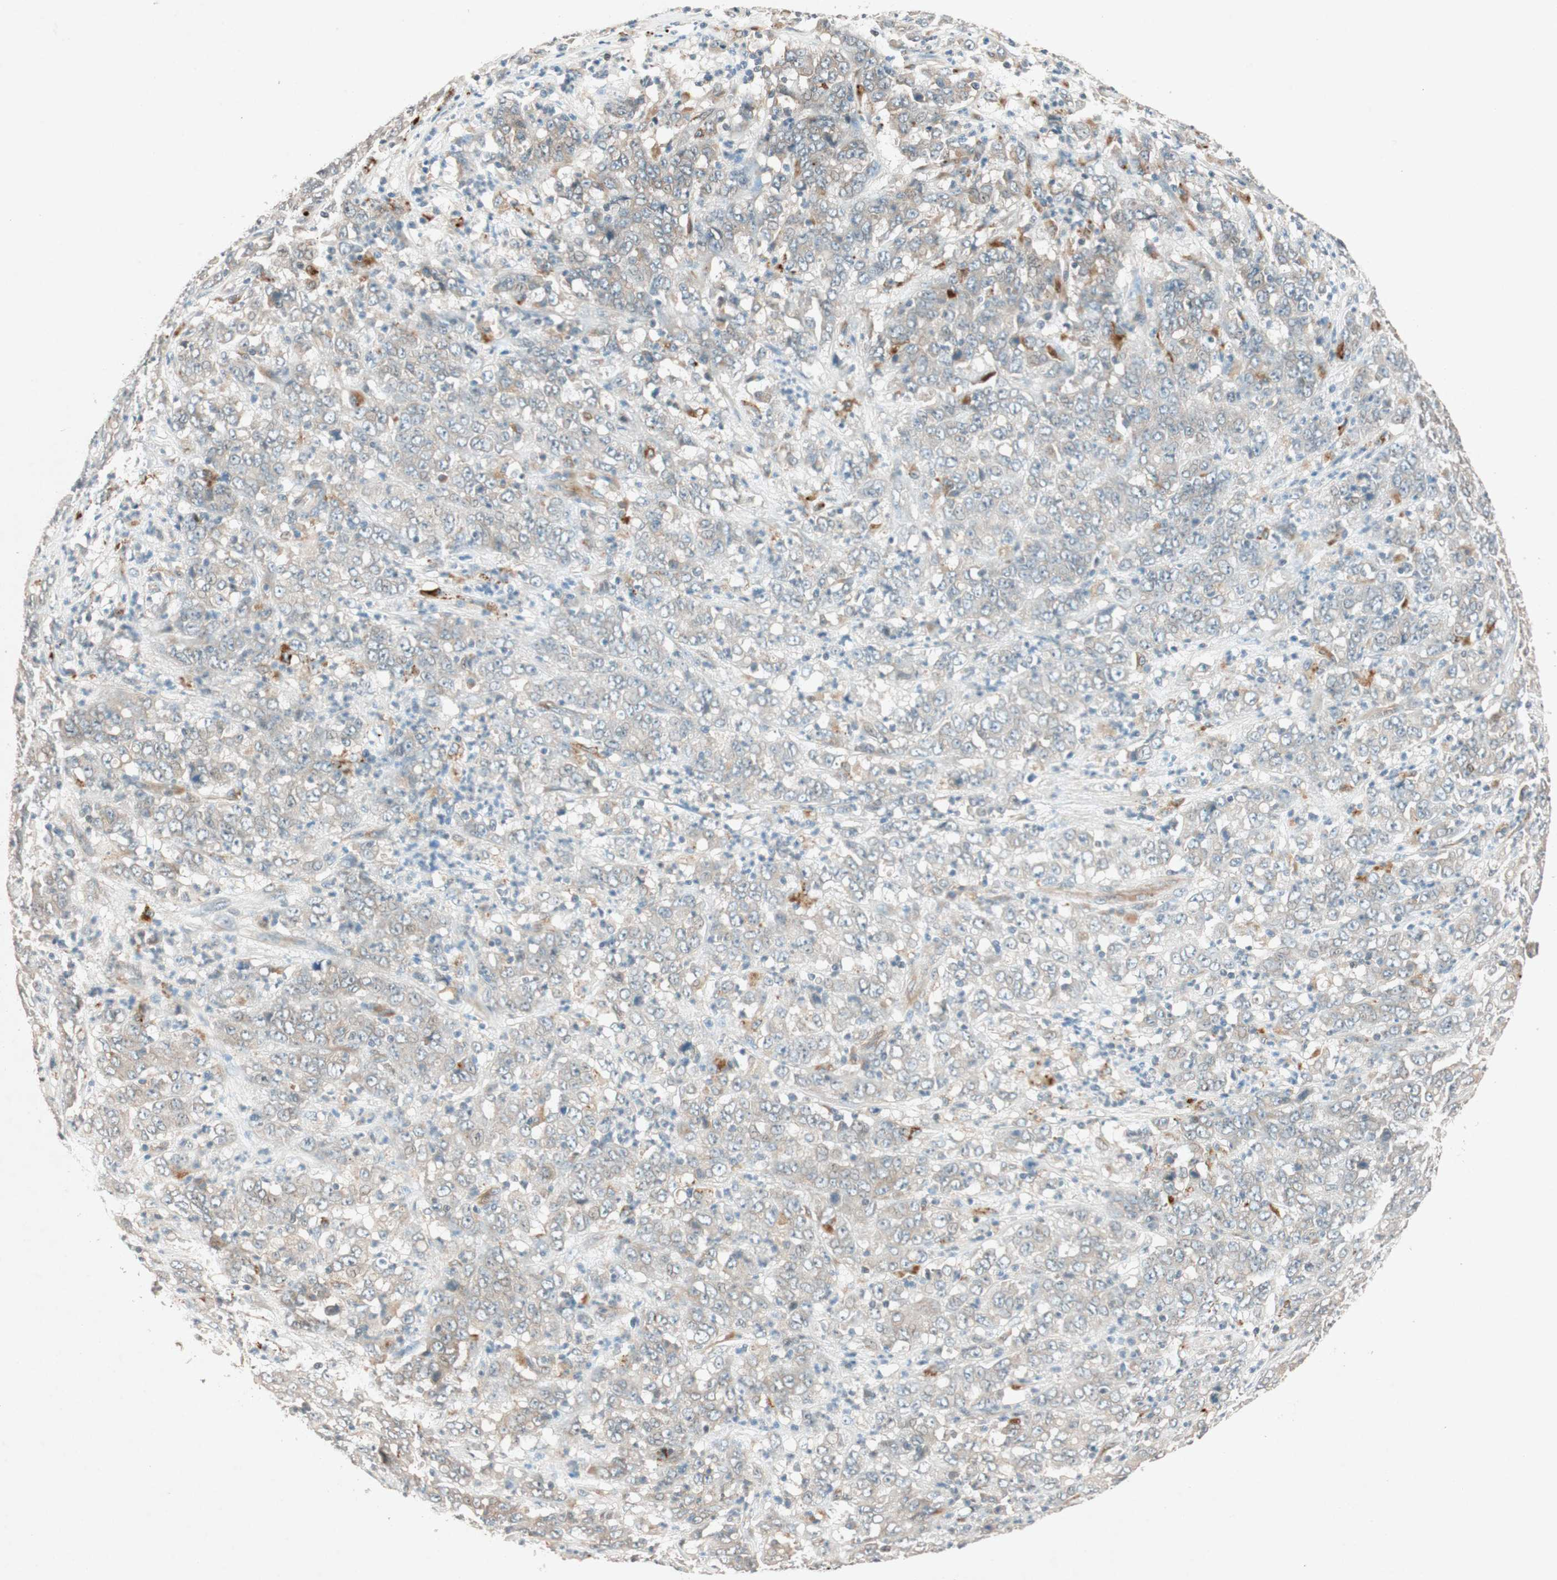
{"staining": {"intensity": "weak", "quantity": "<25%", "location": "cytoplasmic/membranous"}, "tissue": "stomach cancer", "cell_type": "Tumor cells", "image_type": "cancer", "snomed": [{"axis": "morphology", "description": "Adenocarcinoma, NOS"}, {"axis": "topography", "description": "Stomach, lower"}], "caption": "This histopathology image is of stomach cancer (adenocarcinoma) stained with immunohistochemistry (IHC) to label a protein in brown with the nuclei are counter-stained blue. There is no staining in tumor cells.", "gene": "EPHA6", "patient": {"sex": "female", "age": 71}}